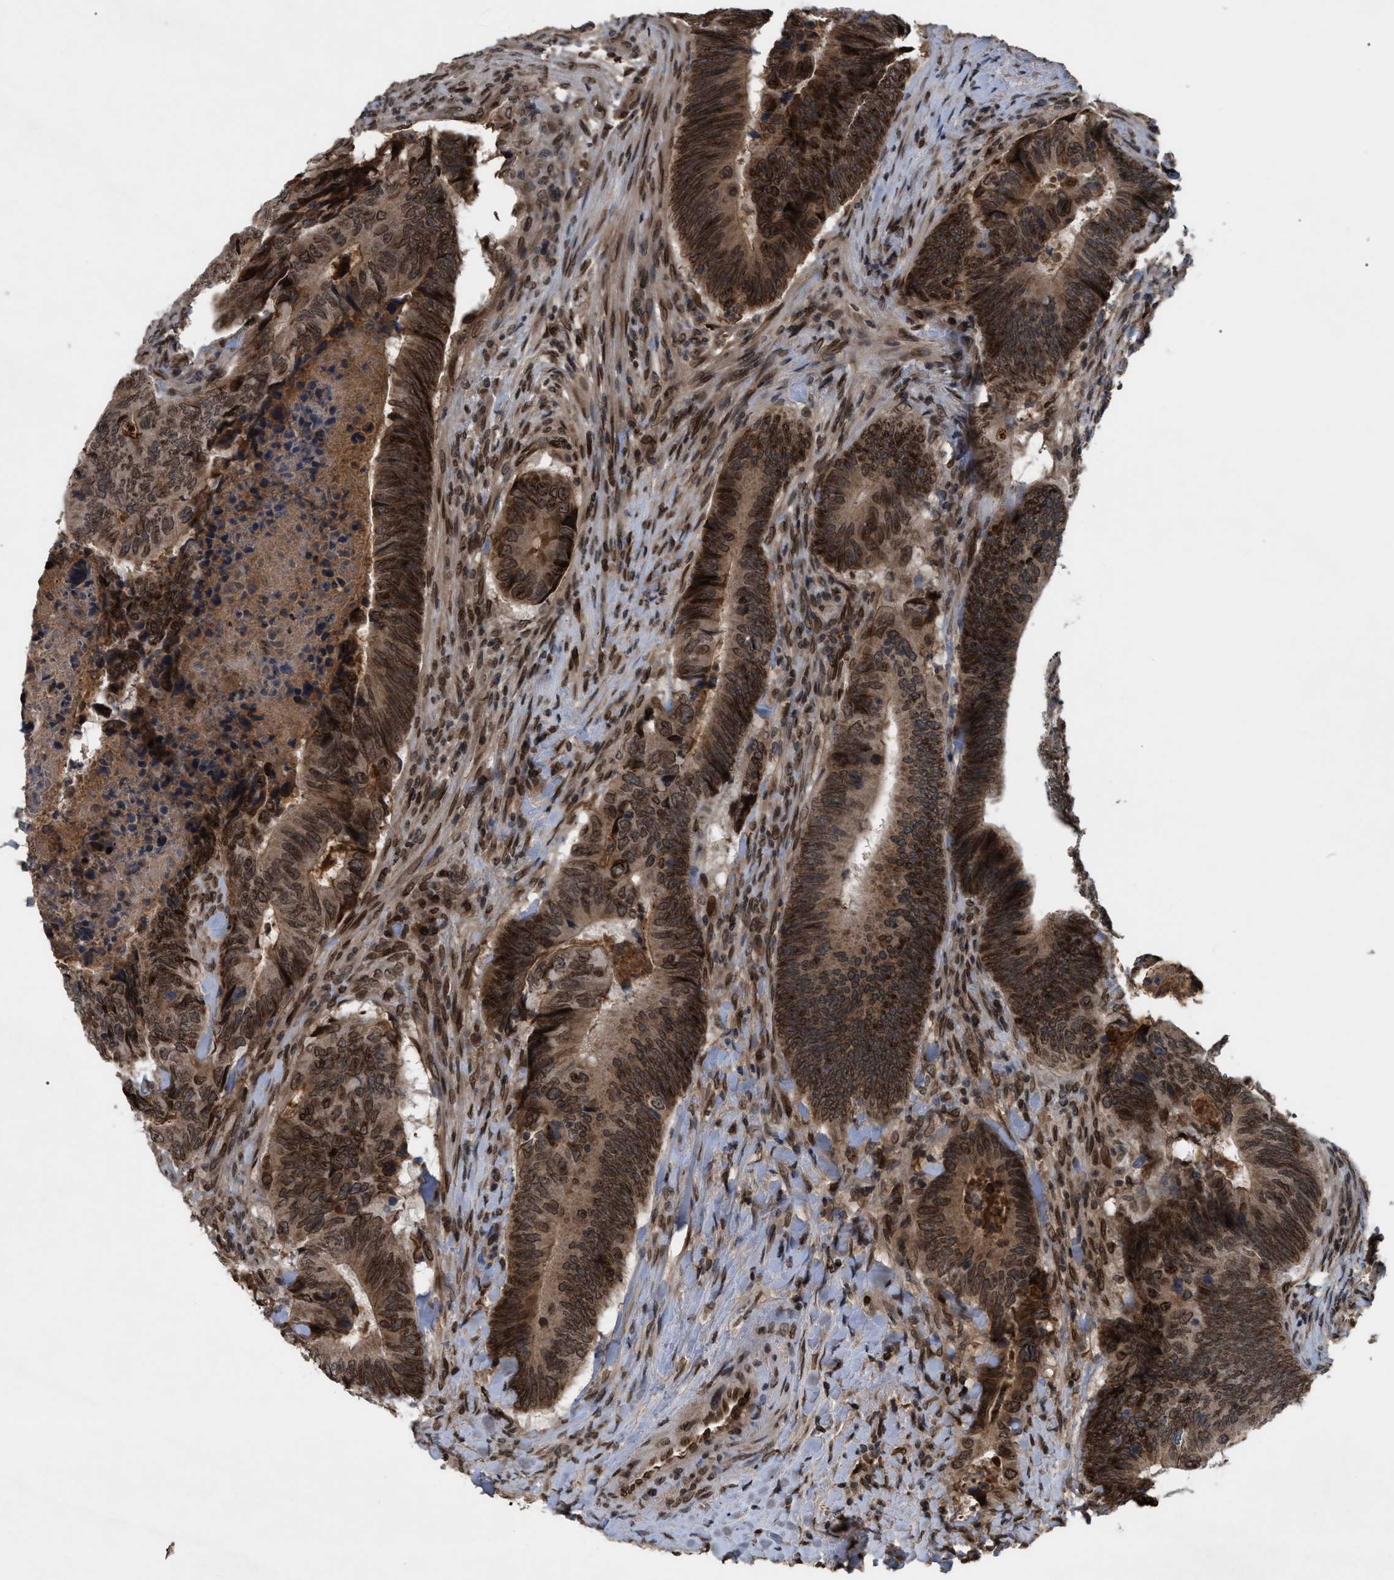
{"staining": {"intensity": "moderate", "quantity": ">75%", "location": "cytoplasmic/membranous,nuclear"}, "tissue": "colorectal cancer", "cell_type": "Tumor cells", "image_type": "cancer", "snomed": [{"axis": "morphology", "description": "Normal tissue, NOS"}, {"axis": "morphology", "description": "Adenocarcinoma, NOS"}, {"axis": "topography", "description": "Colon"}], "caption": "This histopathology image reveals immunohistochemistry (IHC) staining of human colorectal cancer, with medium moderate cytoplasmic/membranous and nuclear staining in about >75% of tumor cells.", "gene": "CRY1", "patient": {"sex": "male", "age": 56}}